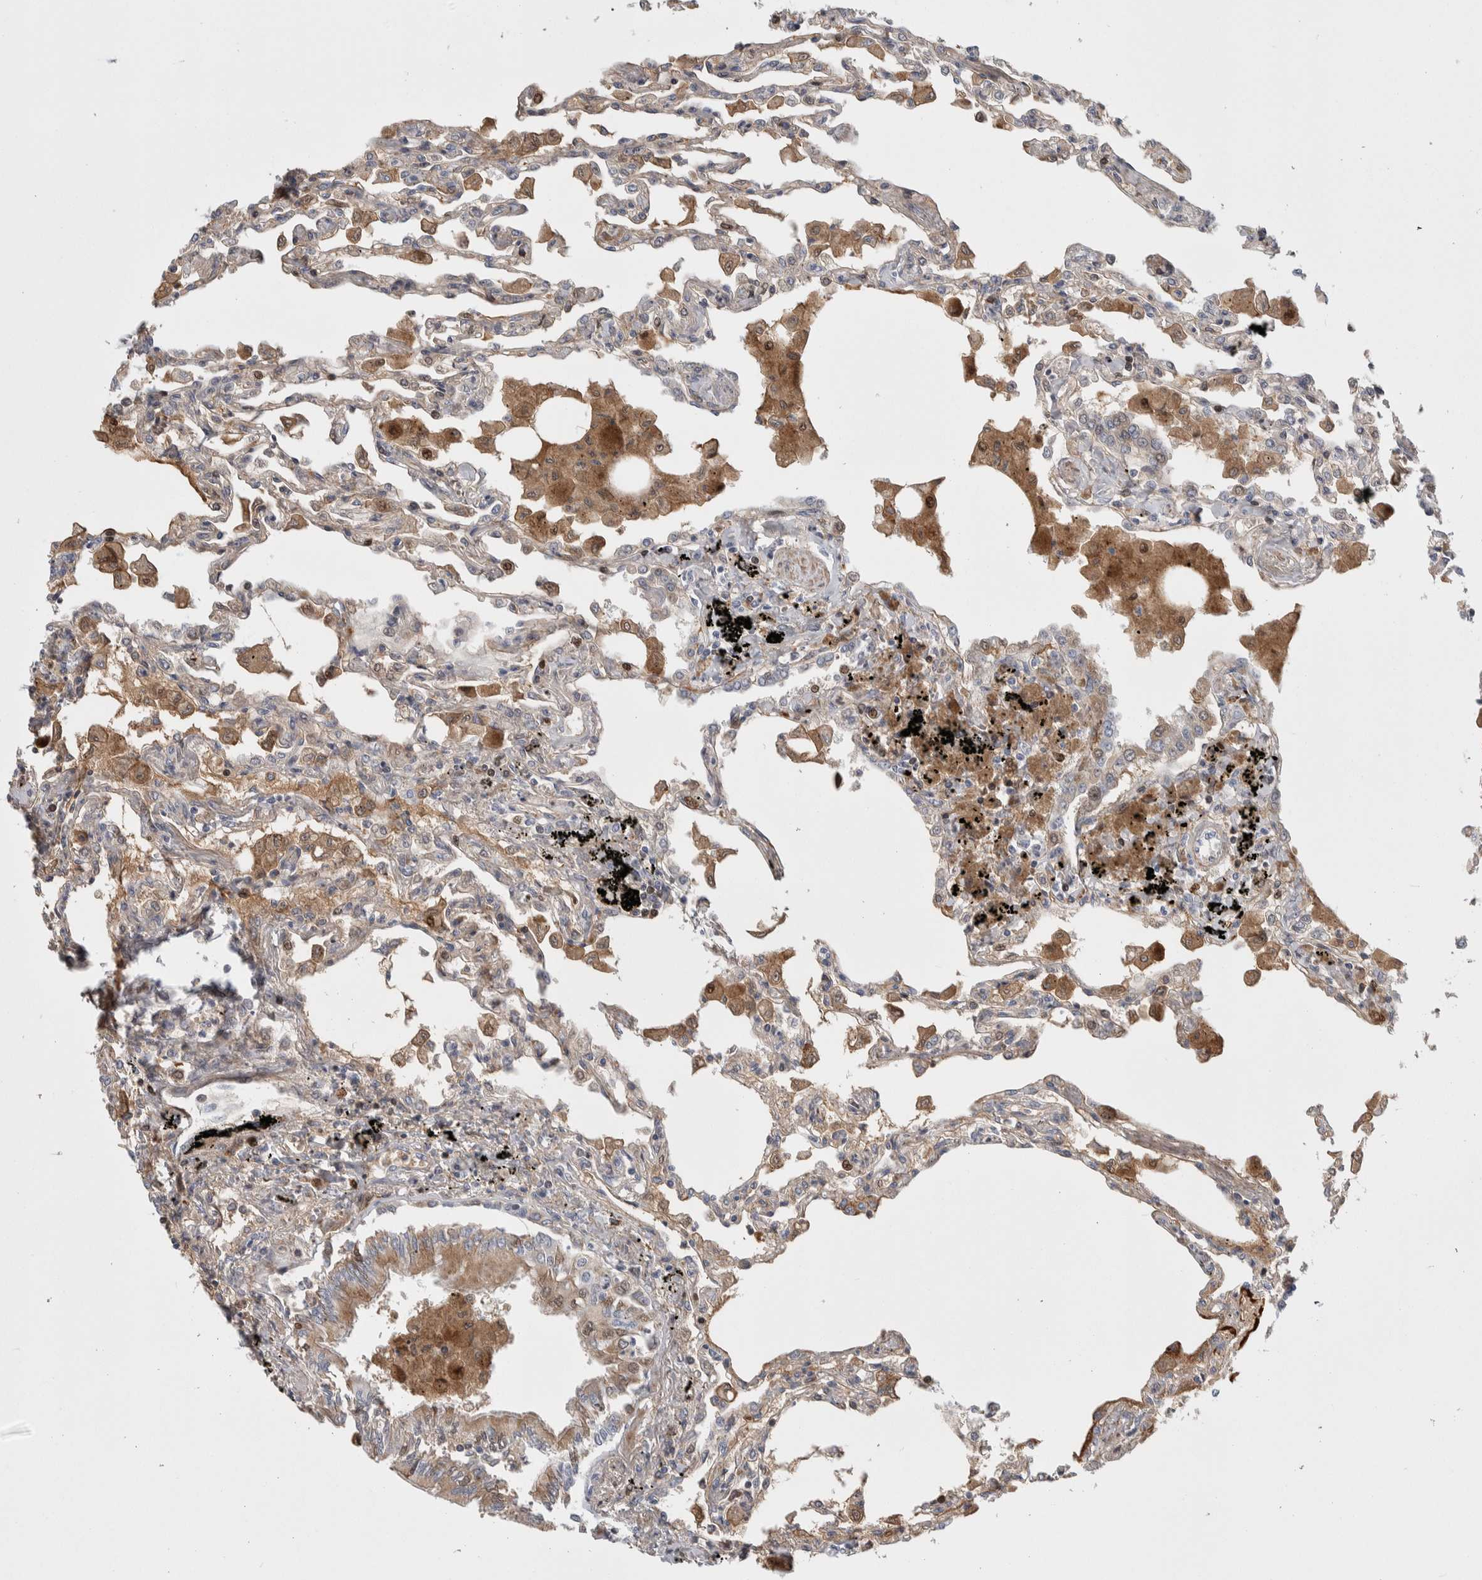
{"staining": {"intensity": "weak", "quantity": "25%-75%", "location": "cytoplasmic/membranous"}, "tissue": "lung", "cell_type": "Alveolar cells", "image_type": "normal", "snomed": [{"axis": "morphology", "description": "Normal tissue, NOS"}, {"axis": "topography", "description": "Bronchus"}, {"axis": "topography", "description": "Lung"}], "caption": "Alveolar cells demonstrate low levels of weak cytoplasmic/membranous expression in approximately 25%-75% of cells in unremarkable human lung. The protein of interest is shown in brown color, while the nuclei are stained blue.", "gene": "PSMG3", "patient": {"sex": "female", "age": 49}}